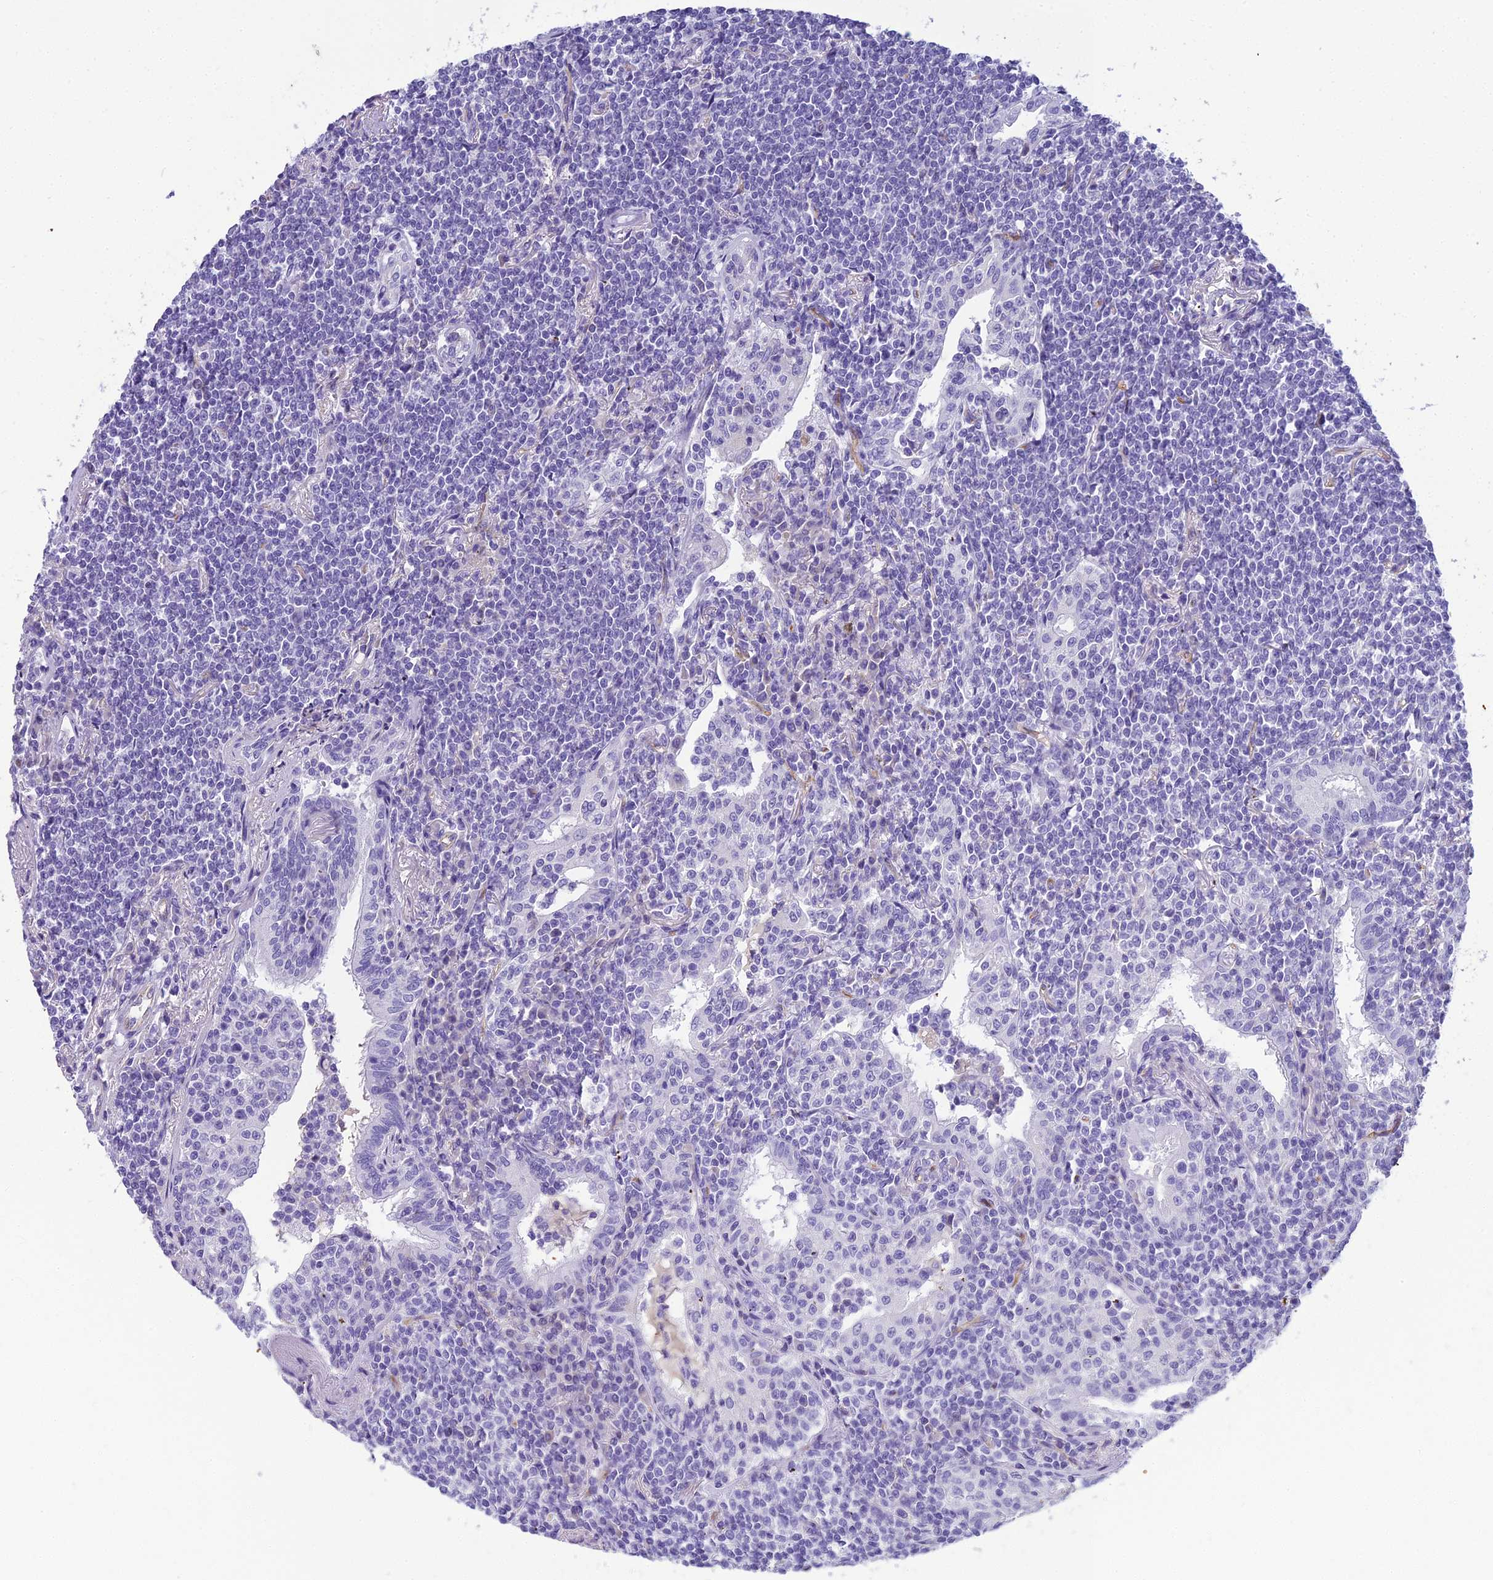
{"staining": {"intensity": "negative", "quantity": "none", "location": "none"}, "tissue": "lymphoma", "cell_type": "Tumor cells", "image_type": "cancer", "snomed": [{"axis": "morphology", "description": "Malignant lymphoma, non-Hodgkin's type, Low grade"}, {"axis": "topography", "description": "Lung"}], "caption": "DAB immunohistochemical staining of human lymphoma demonstrates no significant expression in tumor cells.", "gene": "NINJ1", "patient": {"sex": "female", "age": 71}}